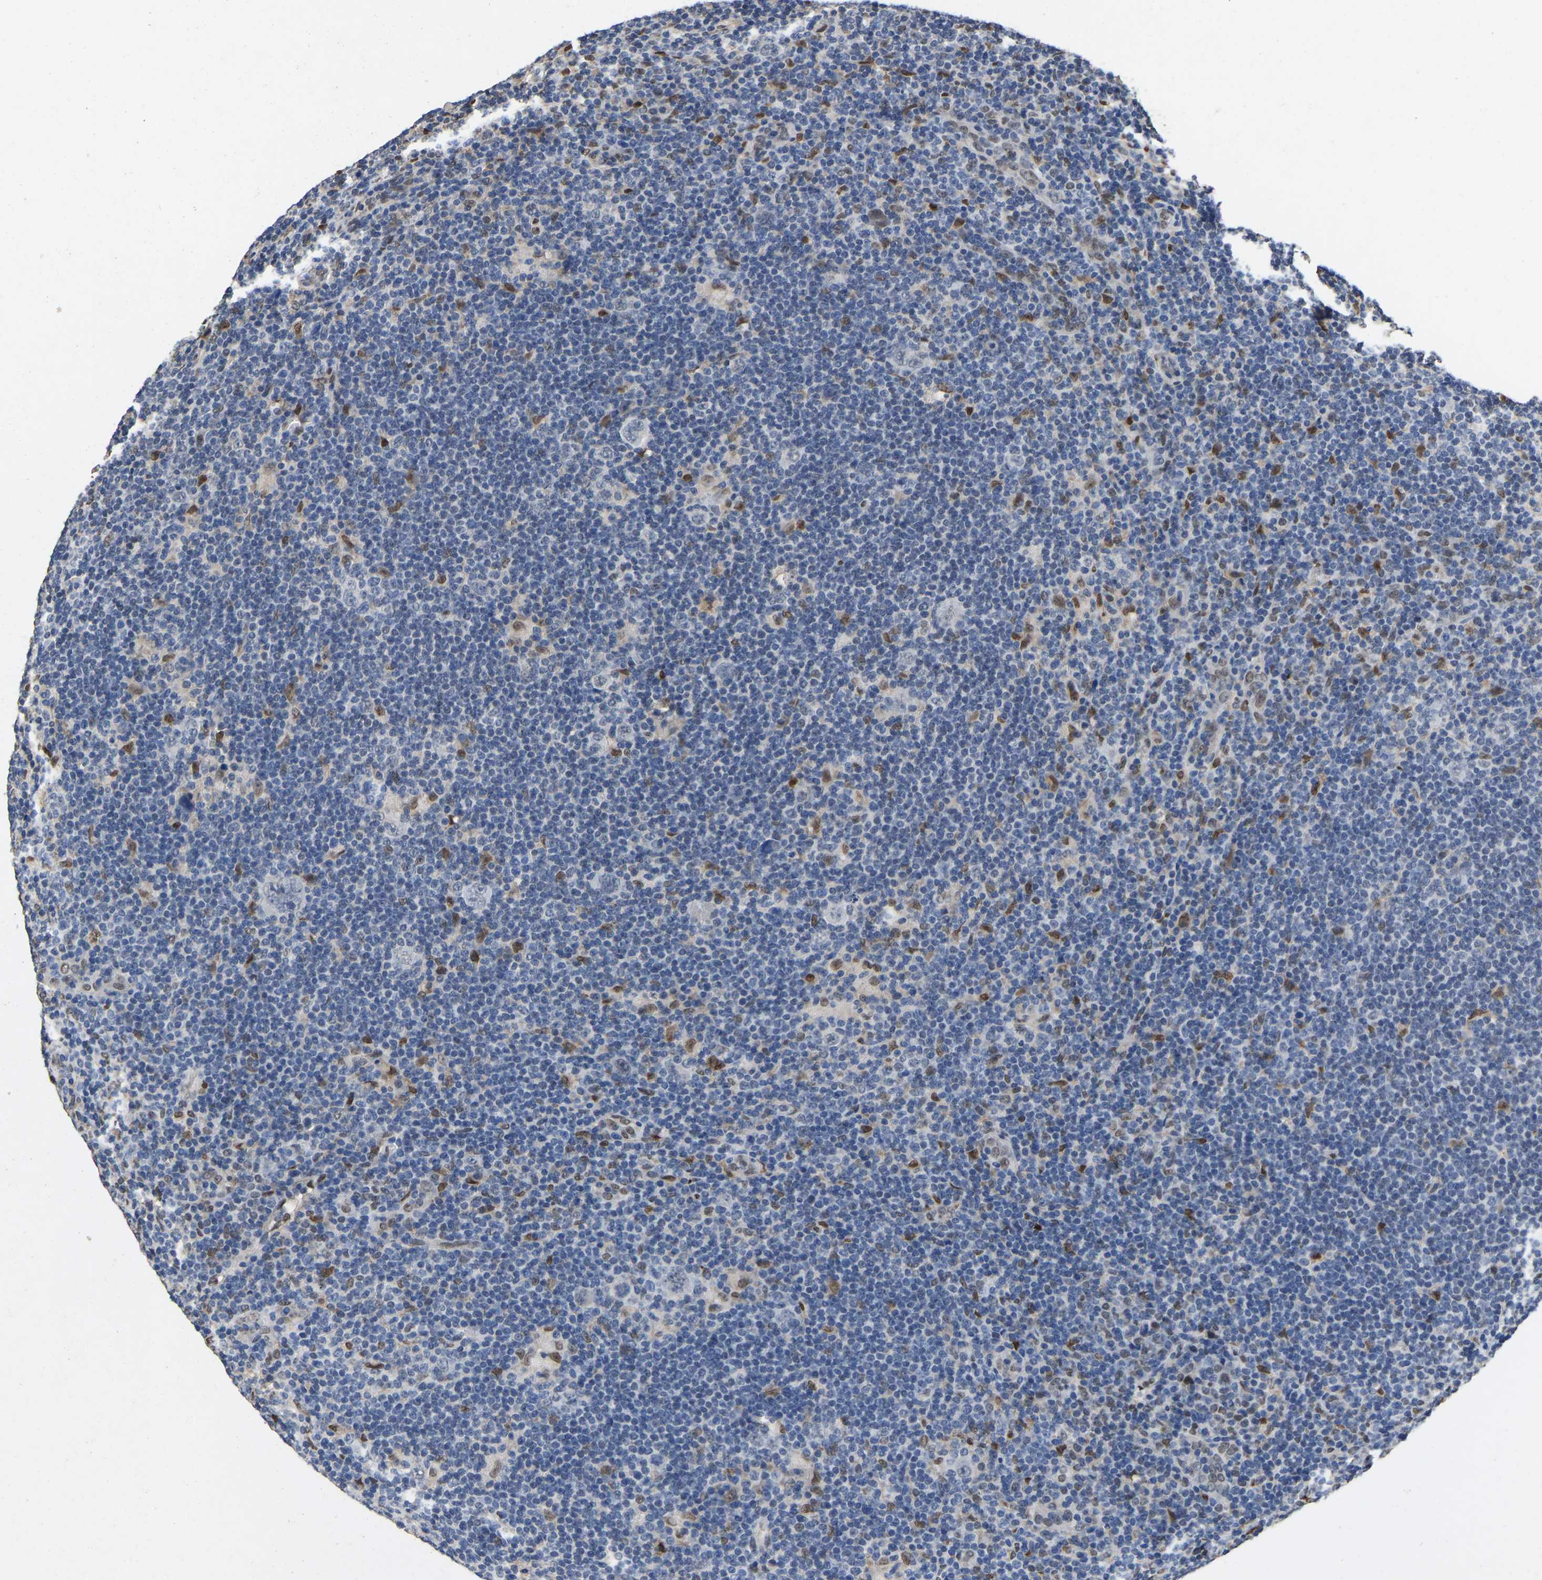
{"staining": {"intensity": "negative", "quantity": "none", "location": "none"}, "tissue": "lymphoma", "cell_type": "Tumor cells", "image_type": "cancer", "snomed": [{"axis": "morphology", "description": "Hodgkin's disease, NOS"}, {"axis": "topography", "description": "Lymph node"}], "caption": "An immunohistochemistry (IHC) micrograph of Hodgkin's disease is shown. There is no staining in tumor cells of Hodgkin's disease. (Immunohistochemistry (ihc), brightfield microscopy, high magnification).", "gene": "QKI", "patient": {"sex": "female", "age": 57}}